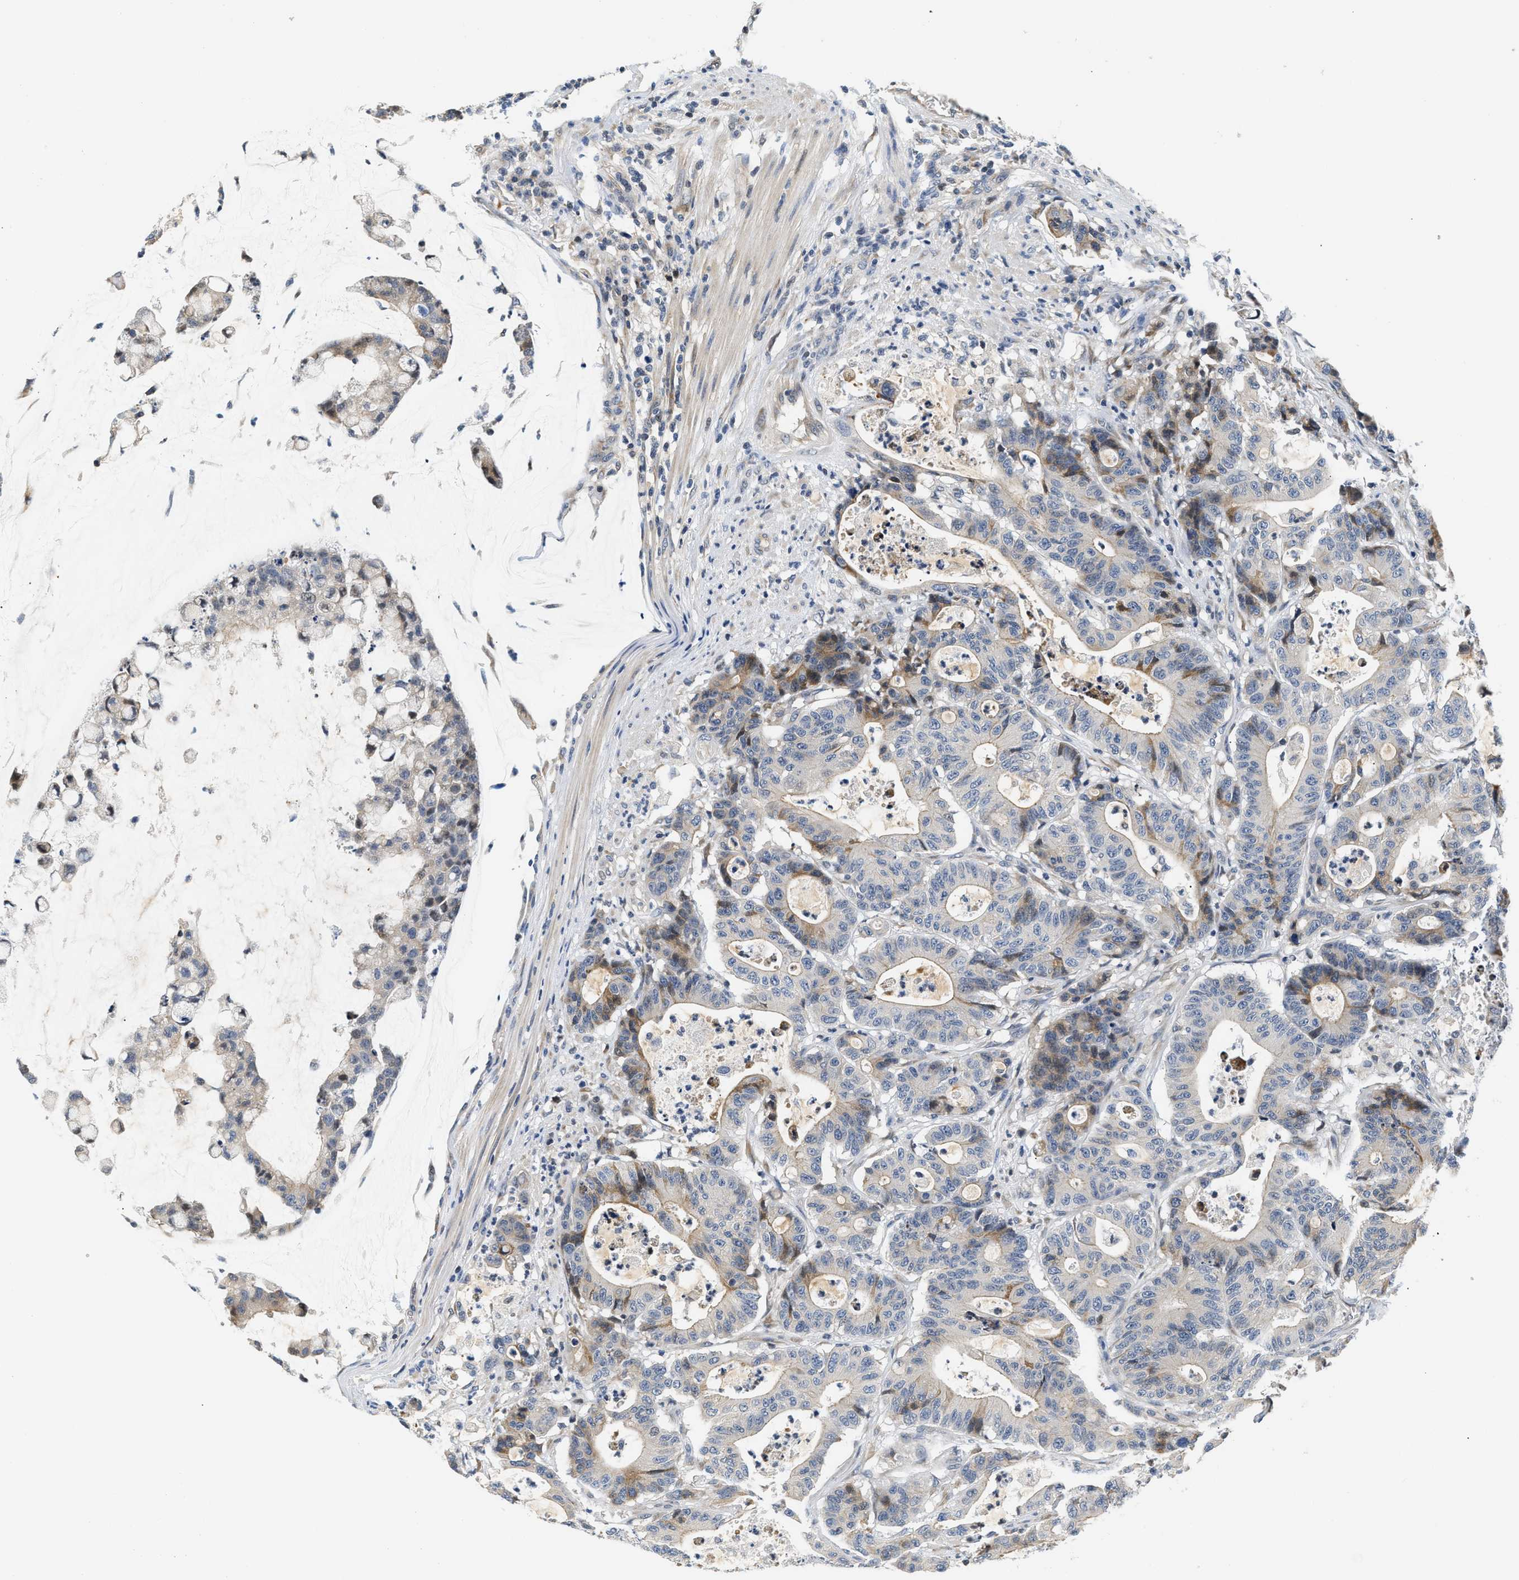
{"staining": {"intensity": "moderate", "quantity": "<25%", "location": "cytoplasmic/membranous"}, "tissue": "colorectal cancer", "cell_type": "Tumor cells", "image_type": "cancer", "snomed": [{"axis": "morphology", "description": "Adenocarcinoma, NOS"}, {"axis": "topography", "description": "Colon"}], "caption": "Adenocarcinoma (colorectal) stained for a protein shows moderate cytoplasmic/membranous positivity in tumor cells. (Stains: DAB in brown, nuclei in blue, Microscopy: brightfield microscopy at high magnification).", "gene": "TNIP2", "patient": {"sex": "female", "age": 84}}